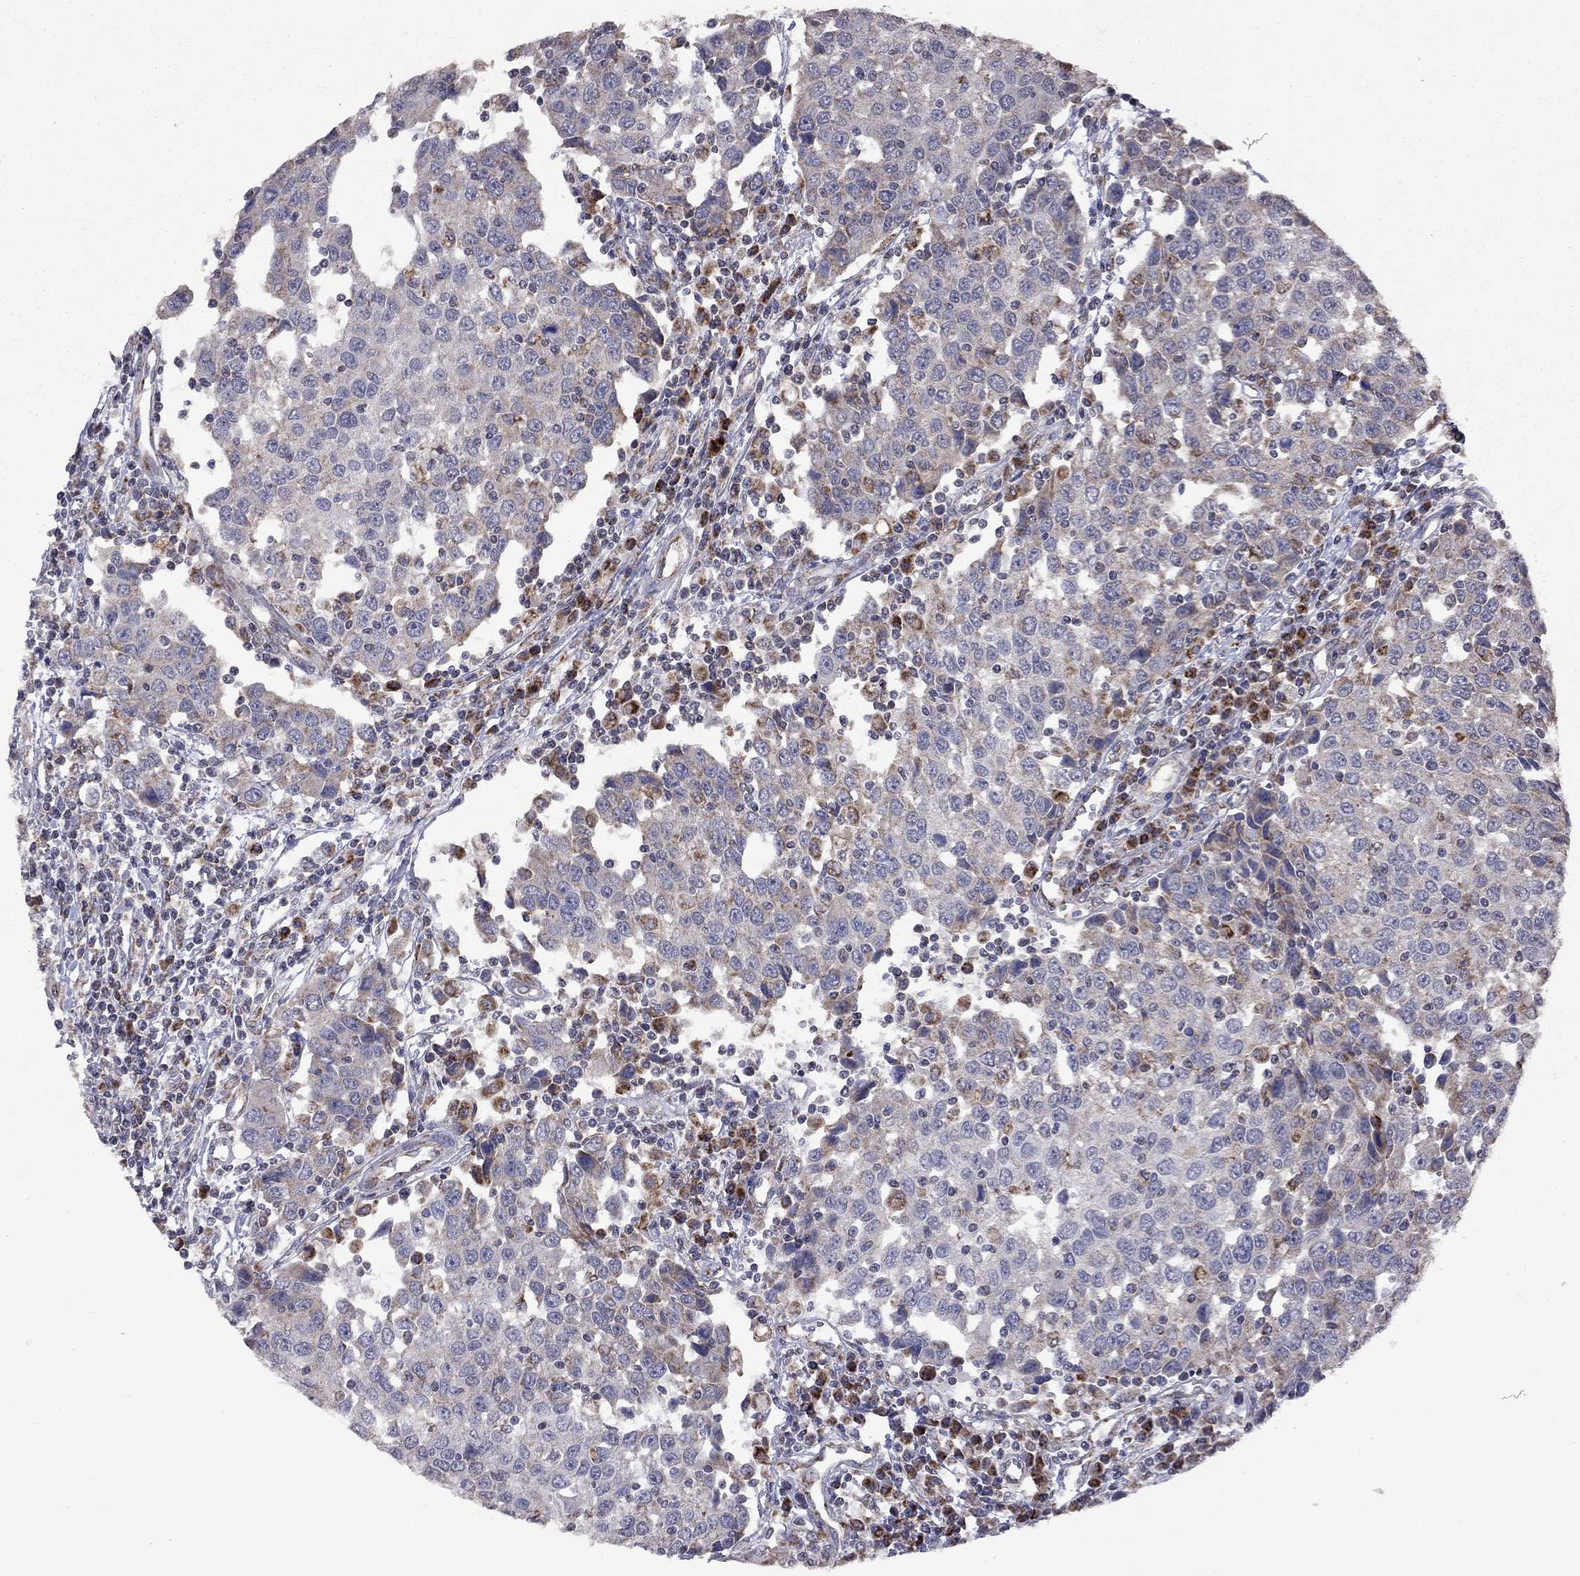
{"staining": {"intensity": "moderate", "quantity": "<25%", "location": "cytoplasmic/membranous"}, "tissue": "urothelial cancer", "cell_type": "Tumor cells", "image_type": "cancer", "snomed": [{"axis": "morphology", "description": "Urothelial carcinoma, High grade"}, {"axis": "topography", "description": "Urinary bladder"}], "caption": "Urothelial cancer stained with a protein marker exhibits moderate staining in tumor cells.", "gene": "NDUFB1", "patient": {"sex": "female", "age": 85}}